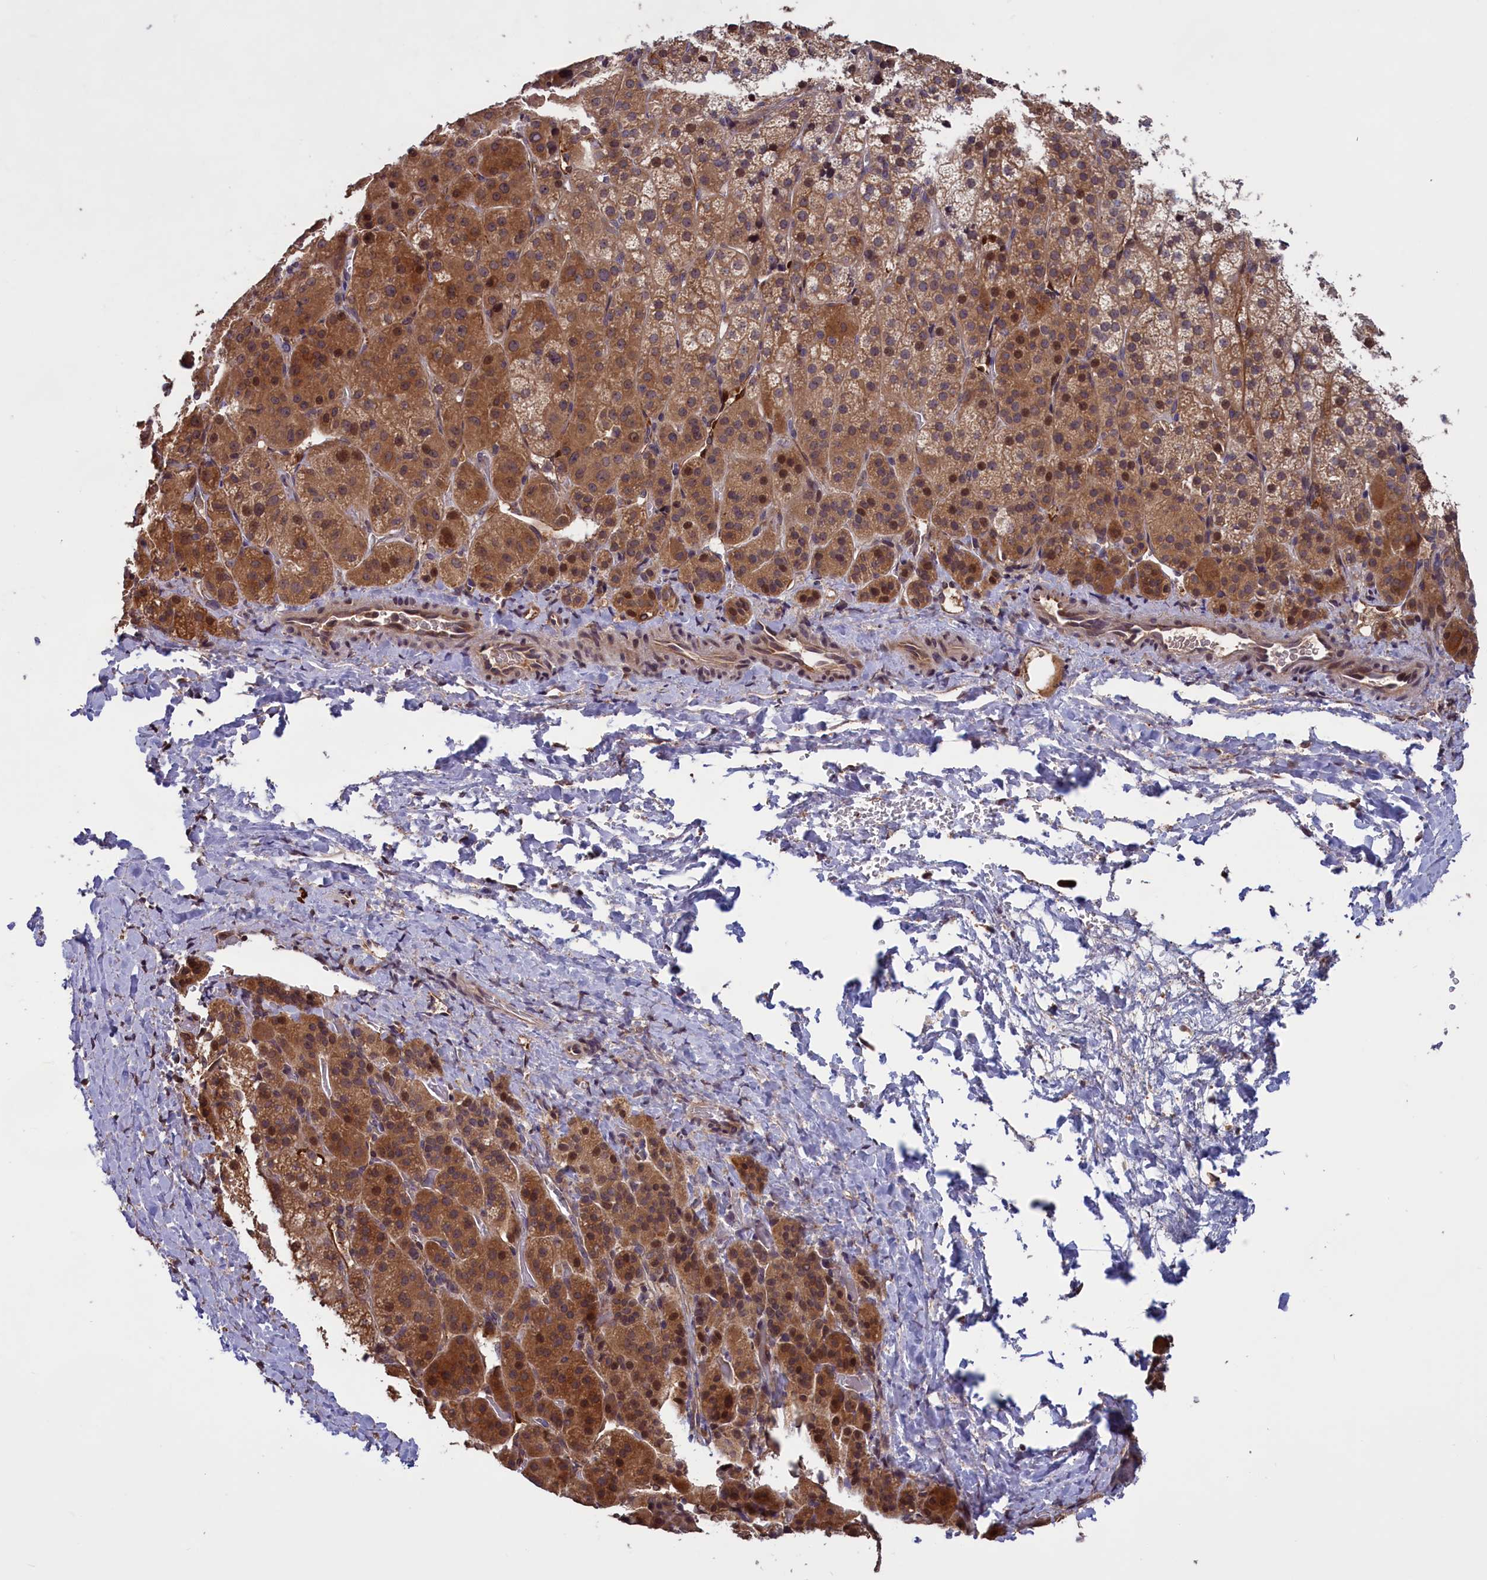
{"staining": {"intensity": "moderate", "quantity": "25%-75%", "location": "cytoplasmic/membranous,nuclear"}, "tissue": "adrenal gland", "cell_type": "Glandular cells", "image_type": "normal", "snomed": [{"axis": "morphology", "description": "Normal tissue, NOS"}, {"axis": "topography", "description": "Adrenal gland"}], "caption": "Benign adrenal gland exhibits moderate cytoplasmic/membranous,nuclear positivity in about 25%-75% of glandular cells.", "gene": "DENND1B", "patient": {"sex": "female", "age": 57}}